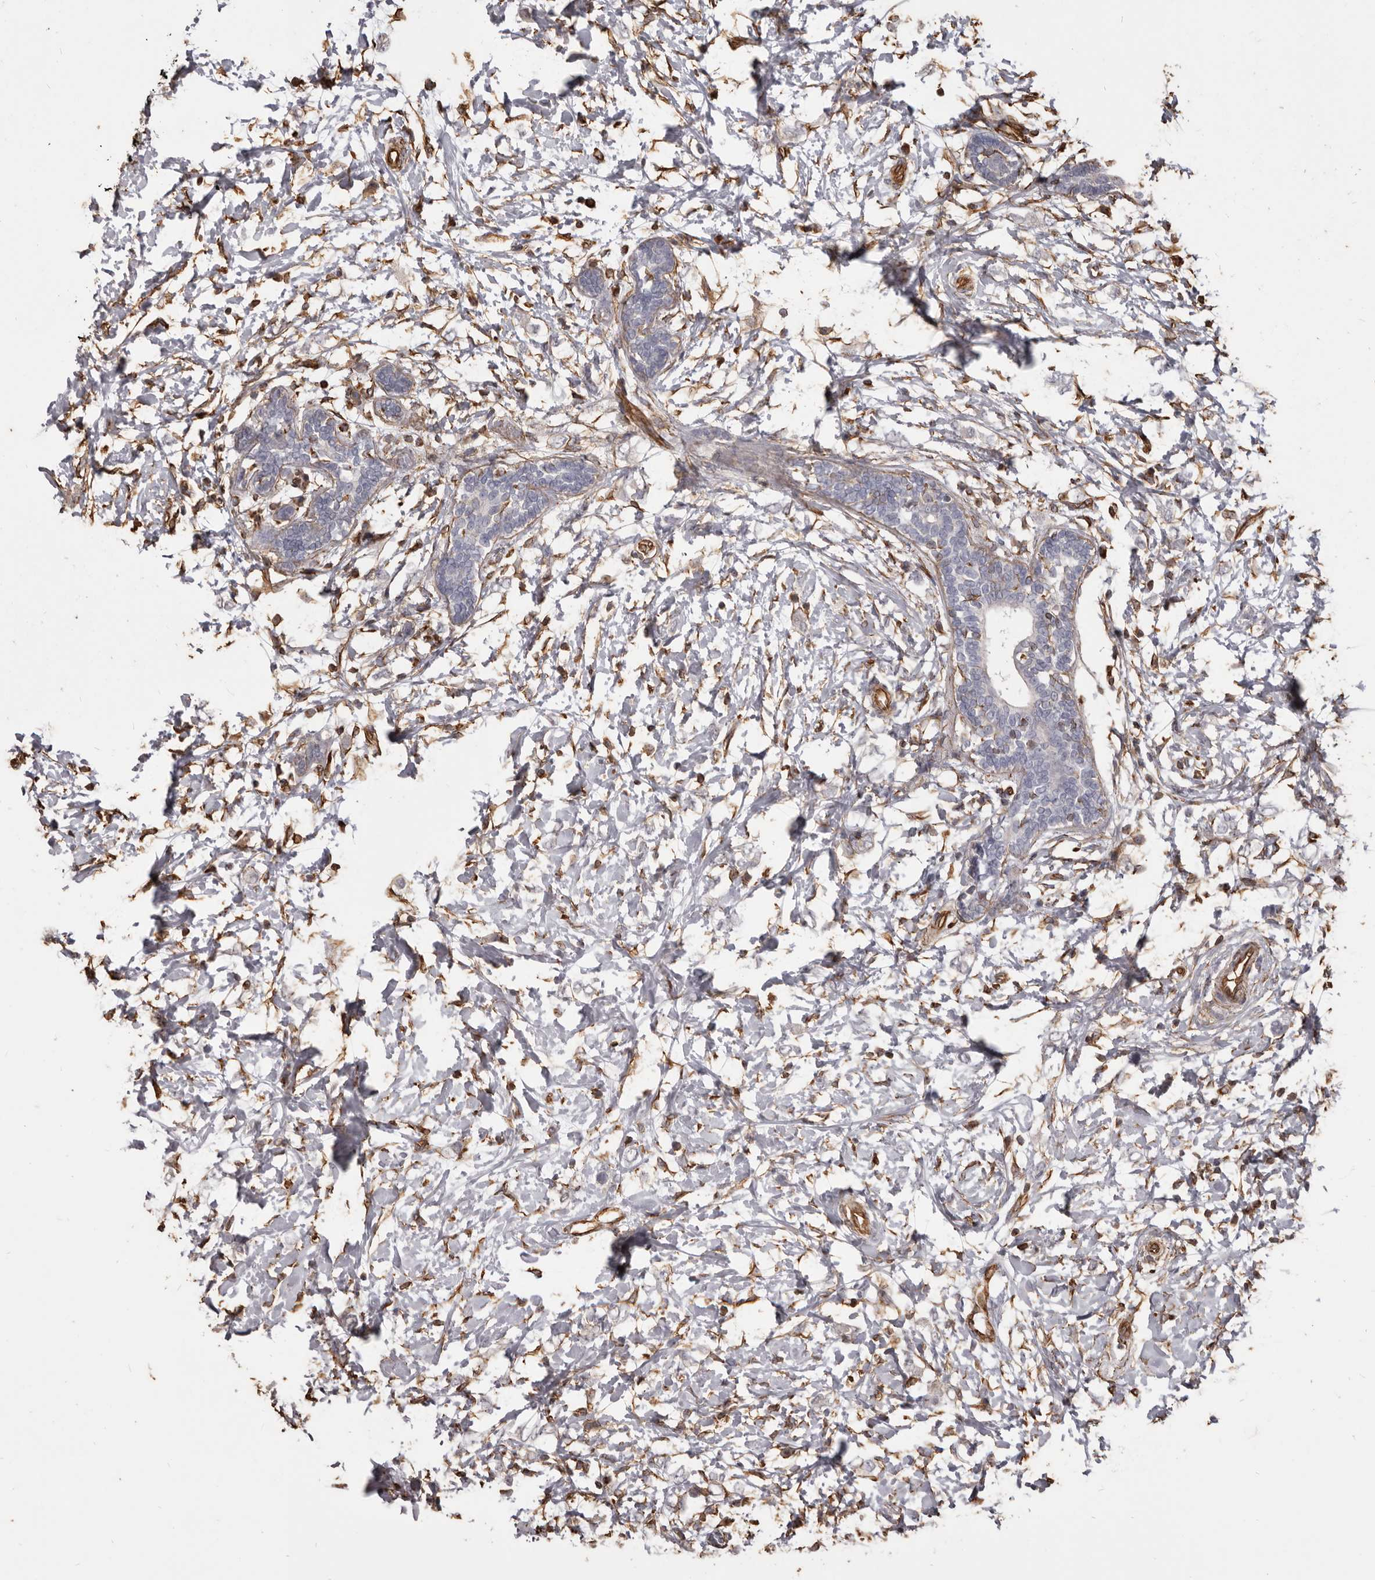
{"staining": {"intensity": "negative", "quantity": "none", "location": "none"}, "tissue": "breast cancer", "cell_type": "Tumor cells", "image_type": "cancer", "snomed": [{"axis": "morphology", "description": "Normal tissue, NOS"}, {"axis": "morphology", "description": "Lobular carcinoma"}, {"axis": "topography", "description": "Breast"}], "caption": "Micrograph shows no protein staining in tumor cells of breast cancer (lobular carcinoma) tissue.", "gene": "MTURN", "patient": {"sex": "female", "age": 47}}